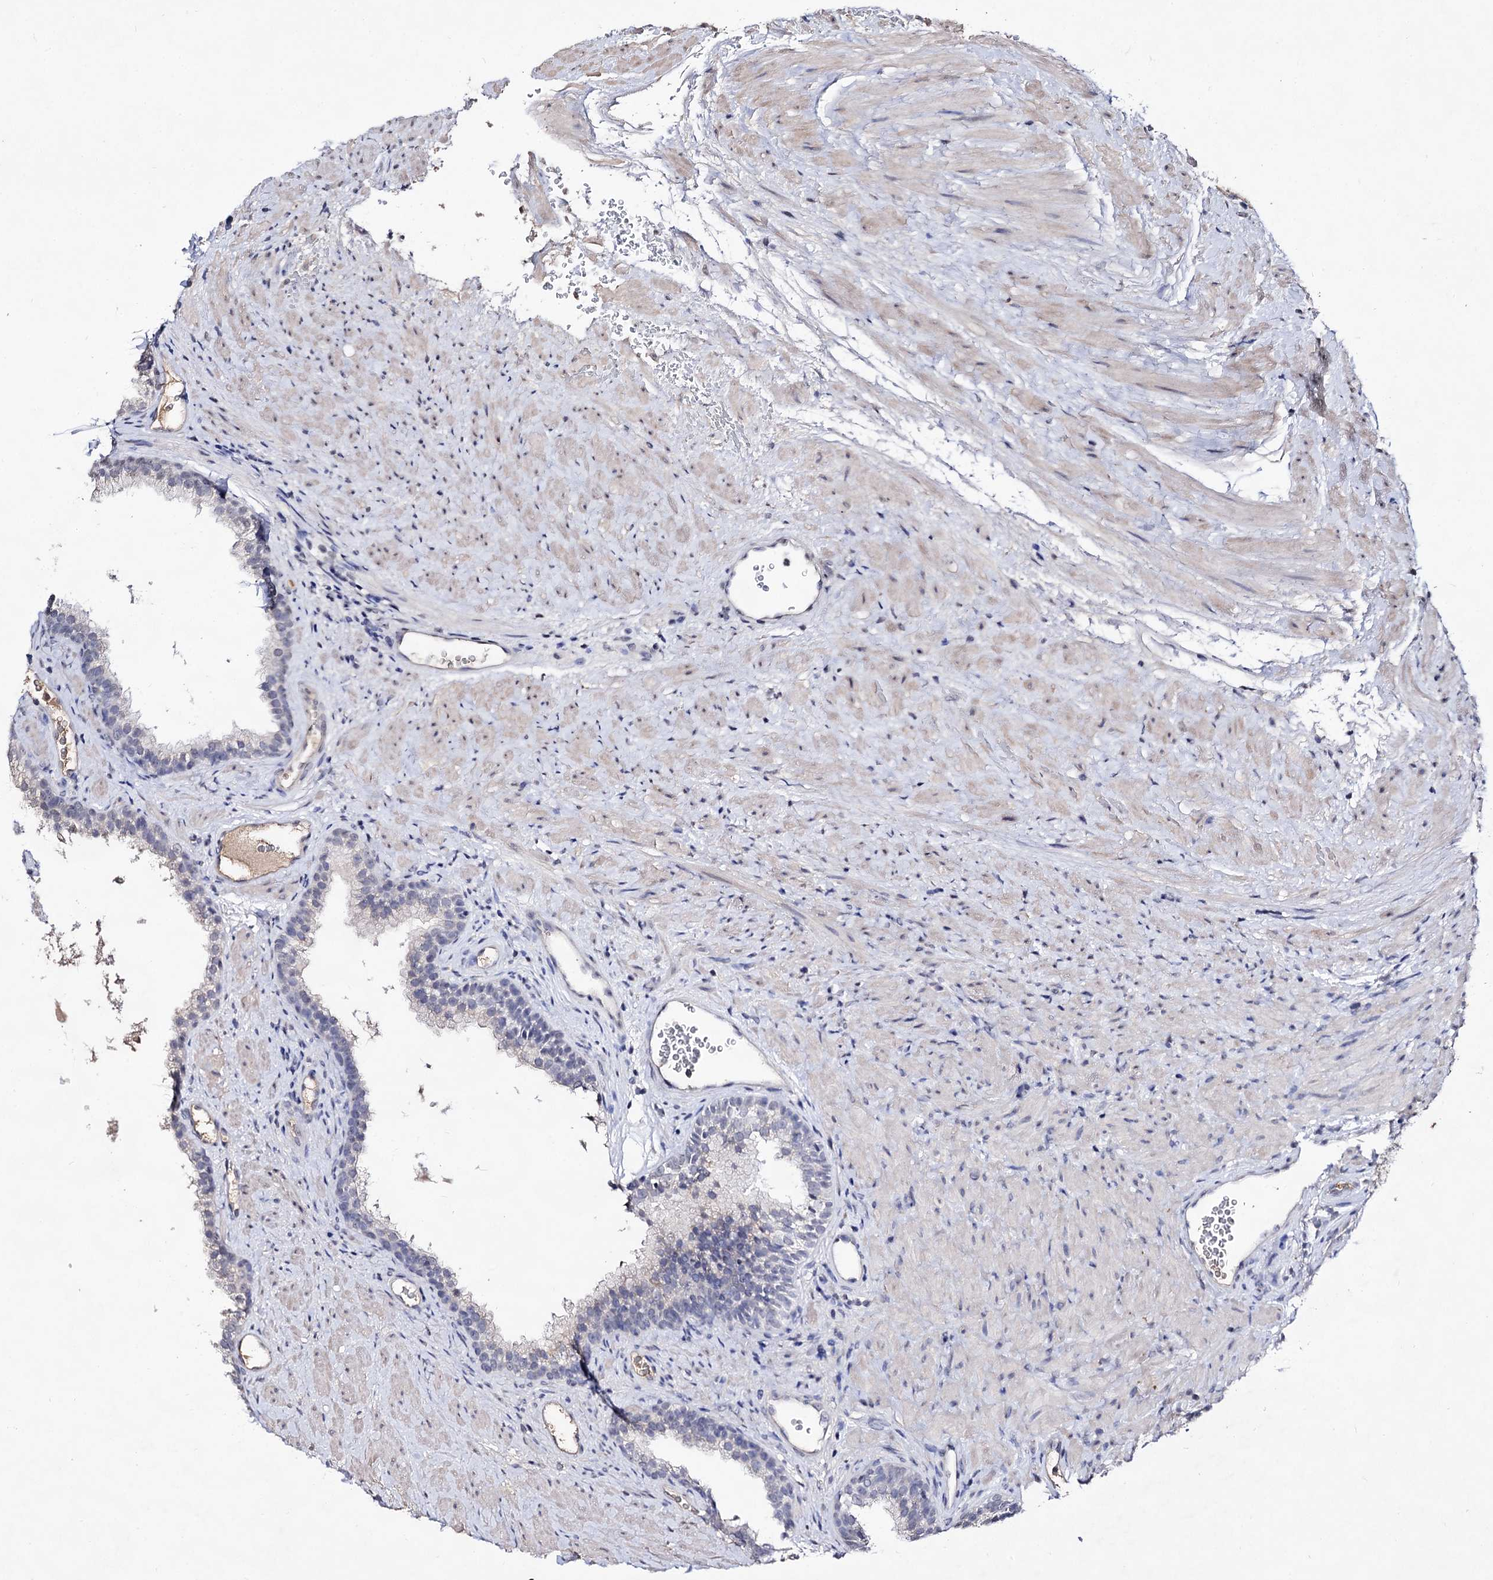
{"staining": {"intensity": "weak", "quantity": "<25%", "location": "cytoplasmic/membranous"}, "tissue": "prostate", "cell_type": "Glandular cells", "image_type": "normal", "snomed": [{"axis": "morphology", "description": "Normal tissue, NOS"}, {"axis": "topography", "description": "Prostate"}], "caption": "High magnification brightfield microscopy of benign prostate stained with DAB (brown) and counterstained with hematoxylin (blue): glandular cells show no significant expression.", "gene": "PLIN1", "patient": {"sex": "male", "age": 76}}